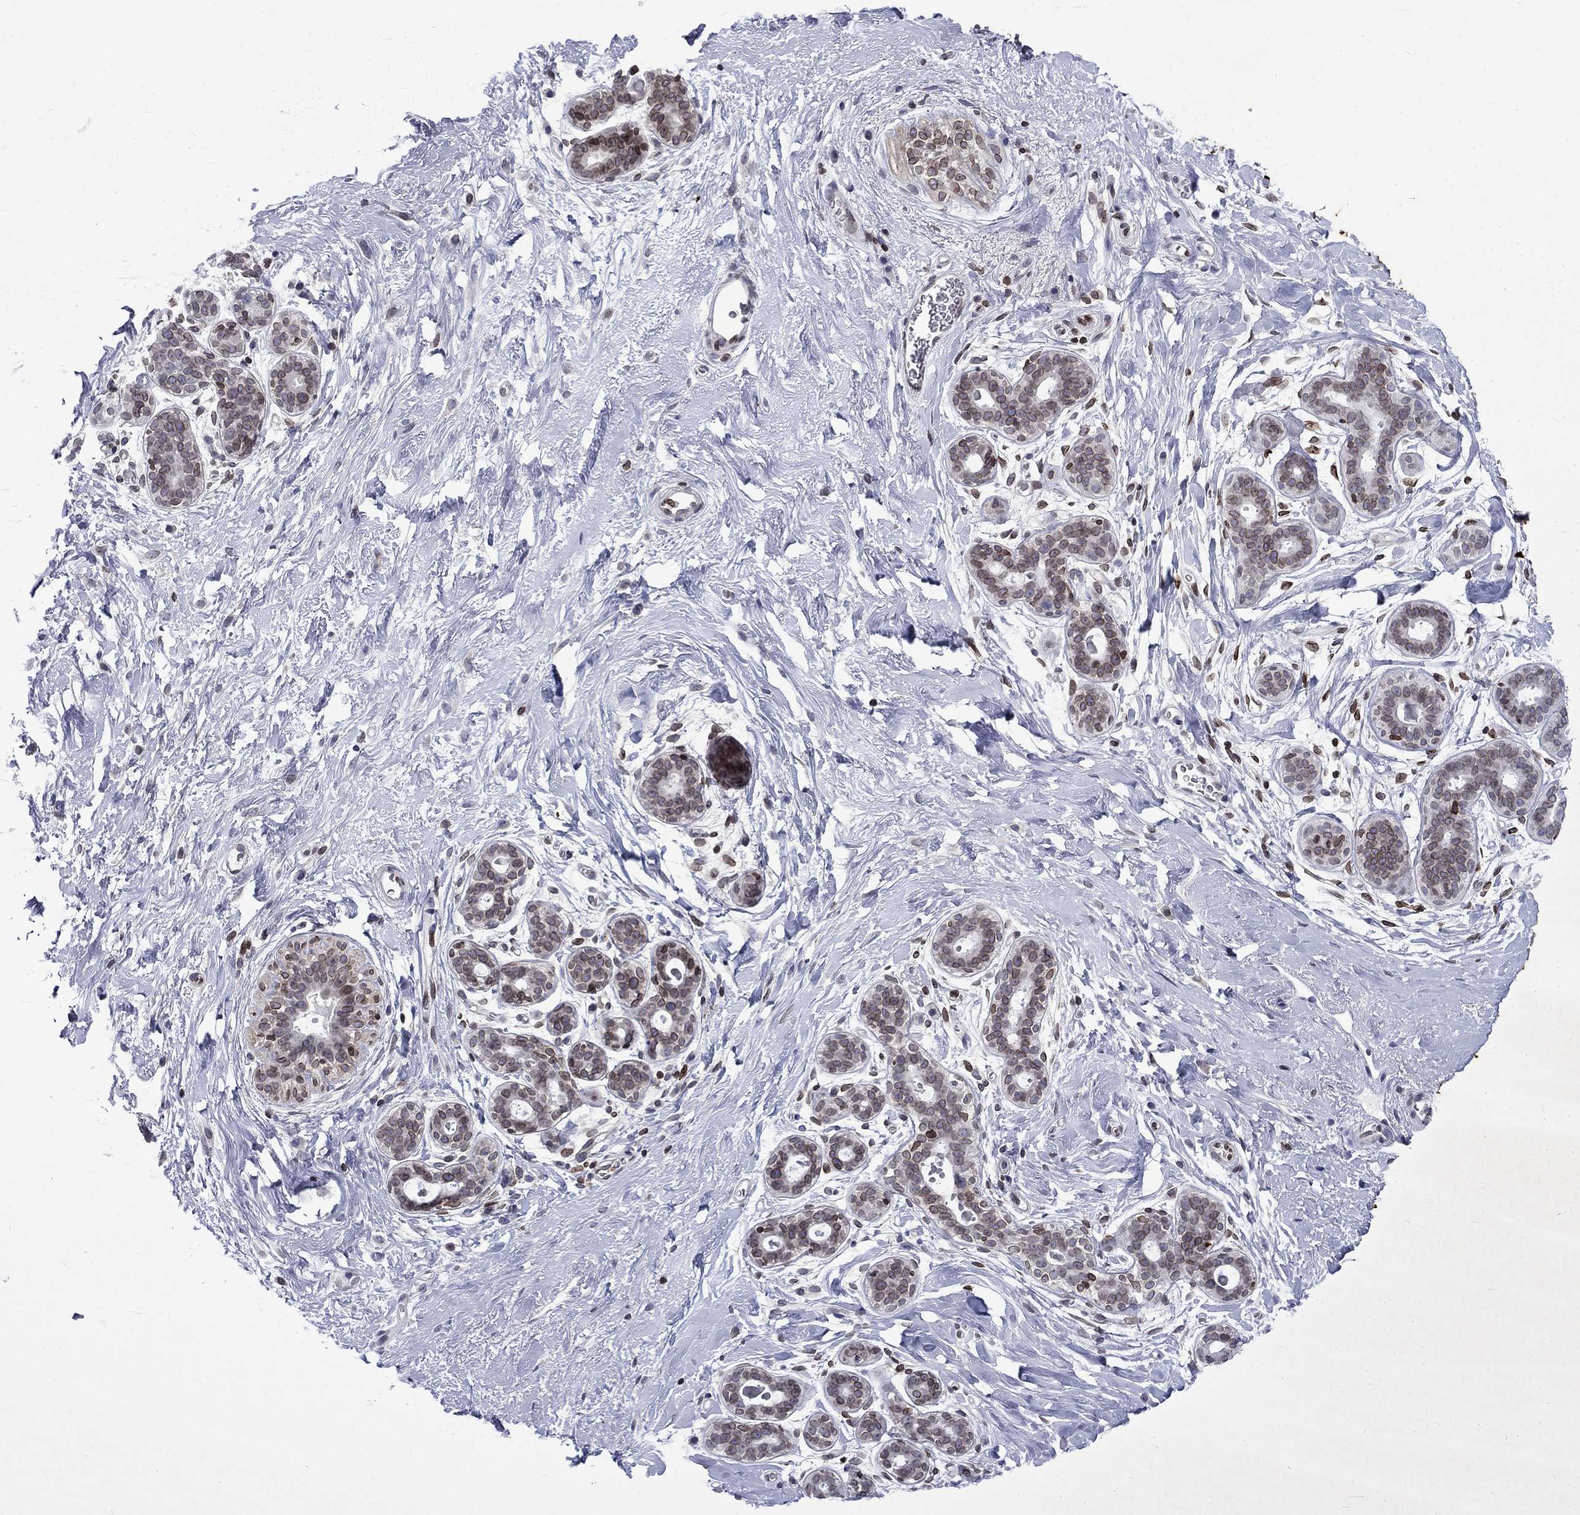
{"staining": {"intensity": "negative", "quantity": "none", "location": "none"}, "tissue": "breast", "cell_type": "Adipocytes", "image_type": "normal", "snomed": [{"axis": "morphology", "description": "Normal tissue, NOS"}, {"axis": "topography", "description": "Breast"}], "caption": "Adipocytes are negative for brown protein staining in benign breast. (Immunohistochemistry, brightfield microscopy, high magnification).", "gene": "SLA", "patient": {"sex": "female", "age": 43}}